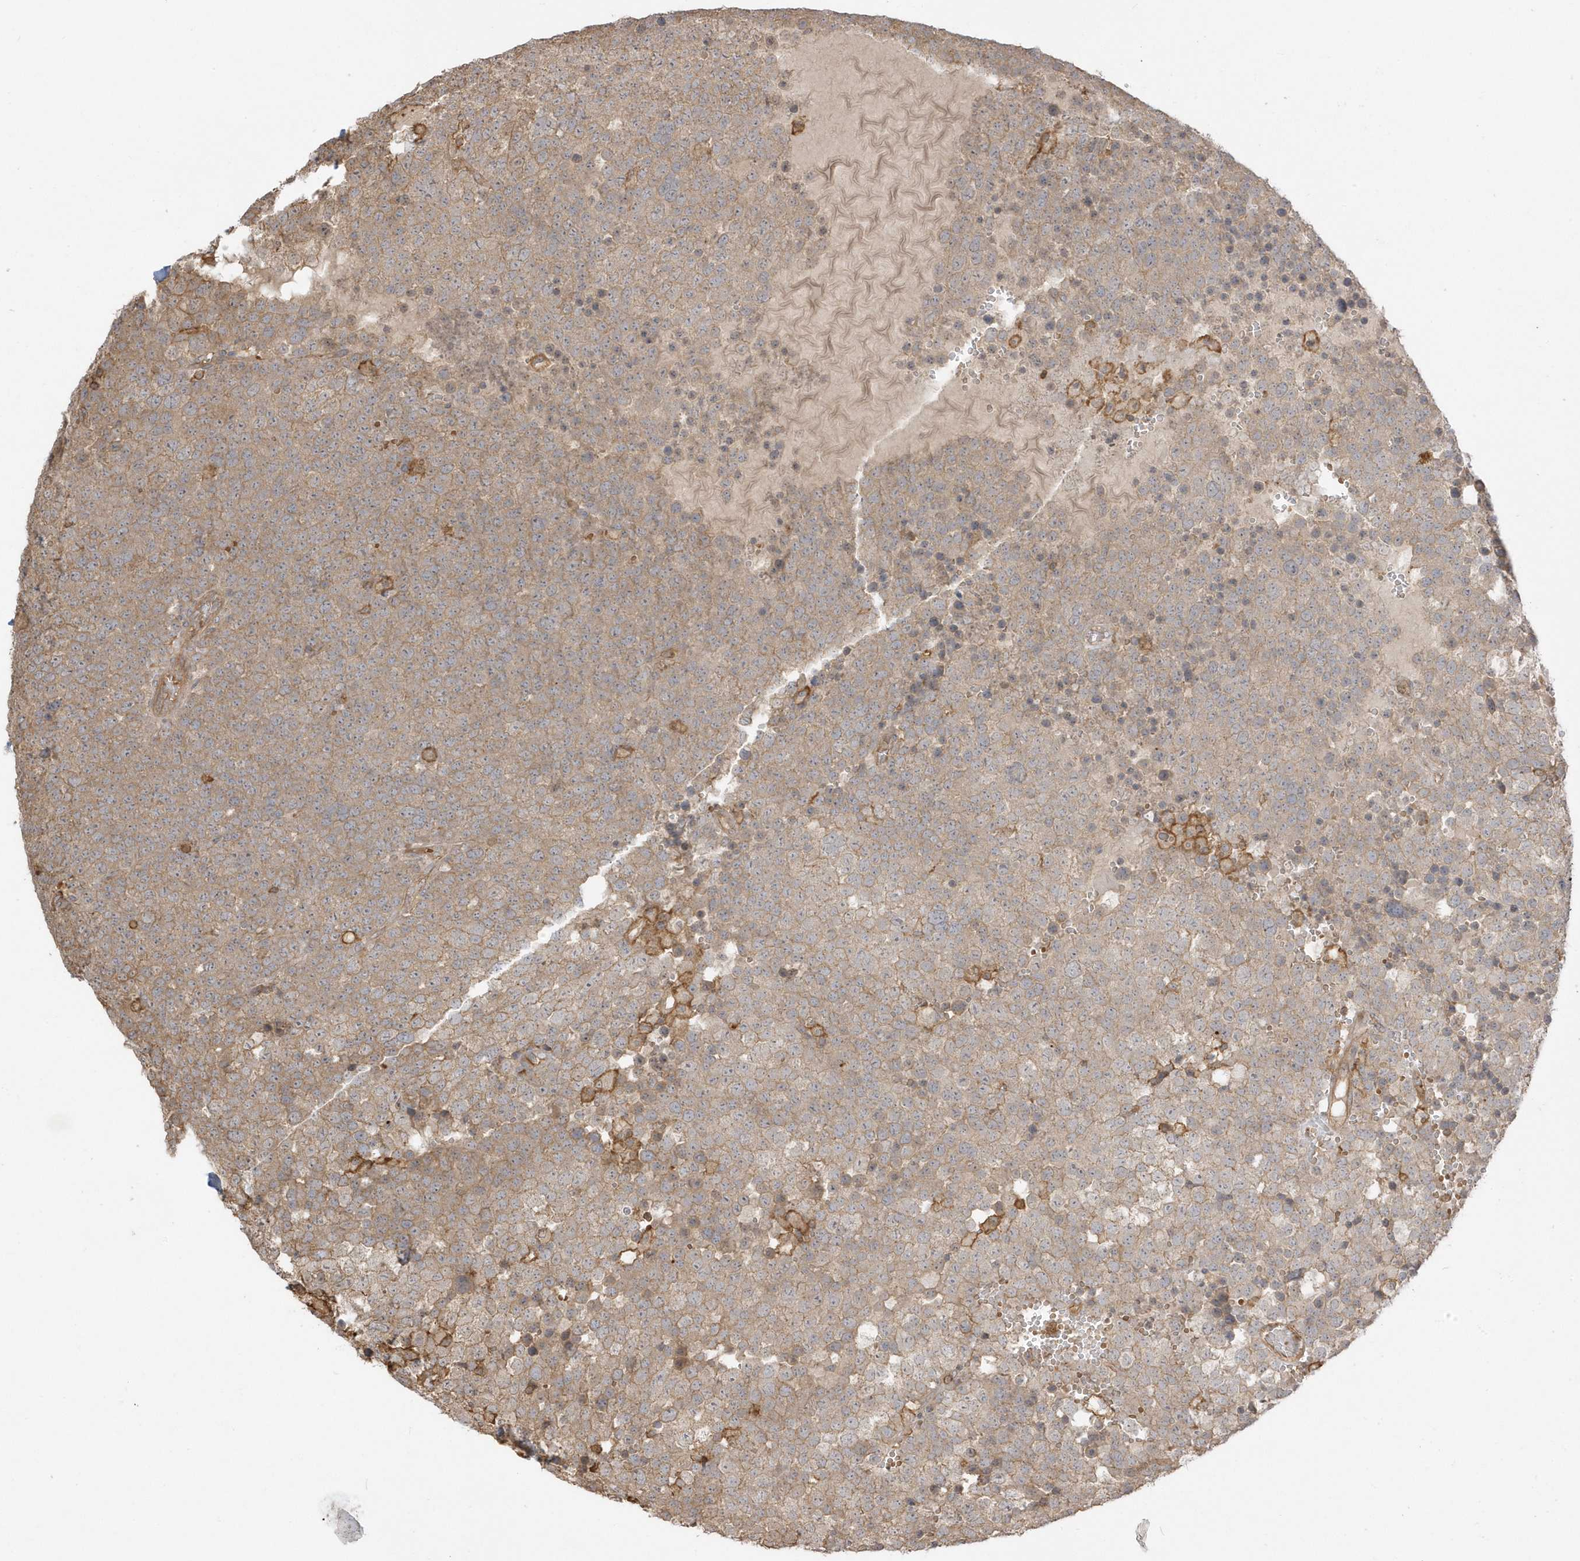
{"staining": {"intensity": "weak", "quantity": ">75%", "location": "cytoplasmic/membranous"}, "tissue": "testis cancer", "cell_type": "Tumor cells", "image_type": "cancer", "snomed": [{"axis": "morphology", "description": "Seminoma, NOS"}, {"axis": "topography", "description": "Testis"}], "caption": "Protein expression analysis of human testis cancer reveals weak cytoplasmic/membranous expression in about >75% of tumor cells.", "gene": "ZBTB8A", "patient": {"sex": "male", "age": 71}}